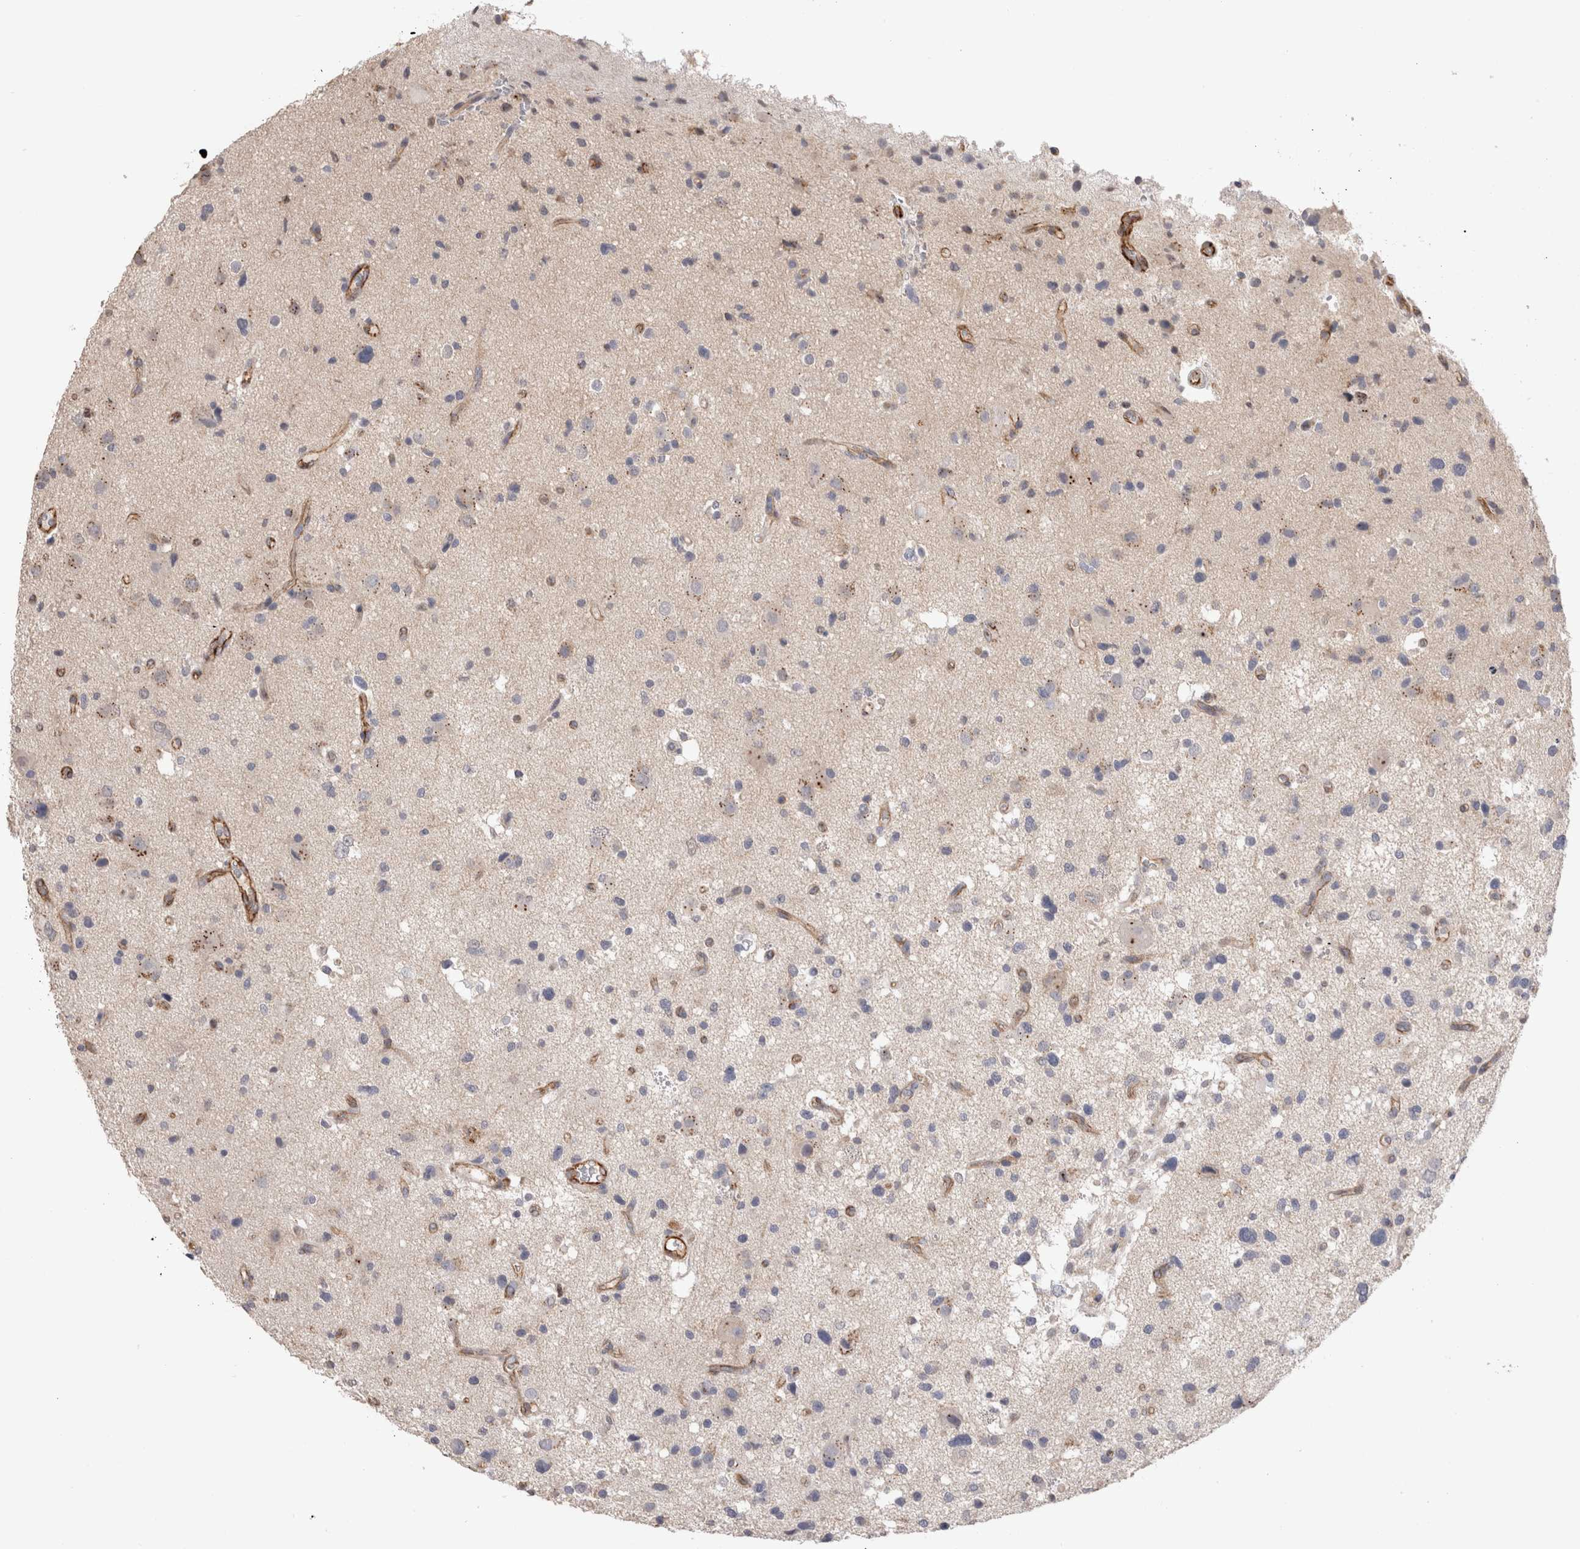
{"staining": {"intensity": "negative", "quantity": "none", "location": "none"}, "tissue": "glioma", "cell_type": "Tumor cells", "image_type": "cancer", "snomed": [{"axis": "morphology", "description": "Glioma, malignant, High grade"}, {"axis": "topography", "description": "Brain"}], "caption": "DAB (3,3'-diaminobenzidine) immunohistochemical staining of glioma reveals no significant positivity in tumor cells.", "gene": "CDH6", "patient": {"sex": "male", "age": 33}}